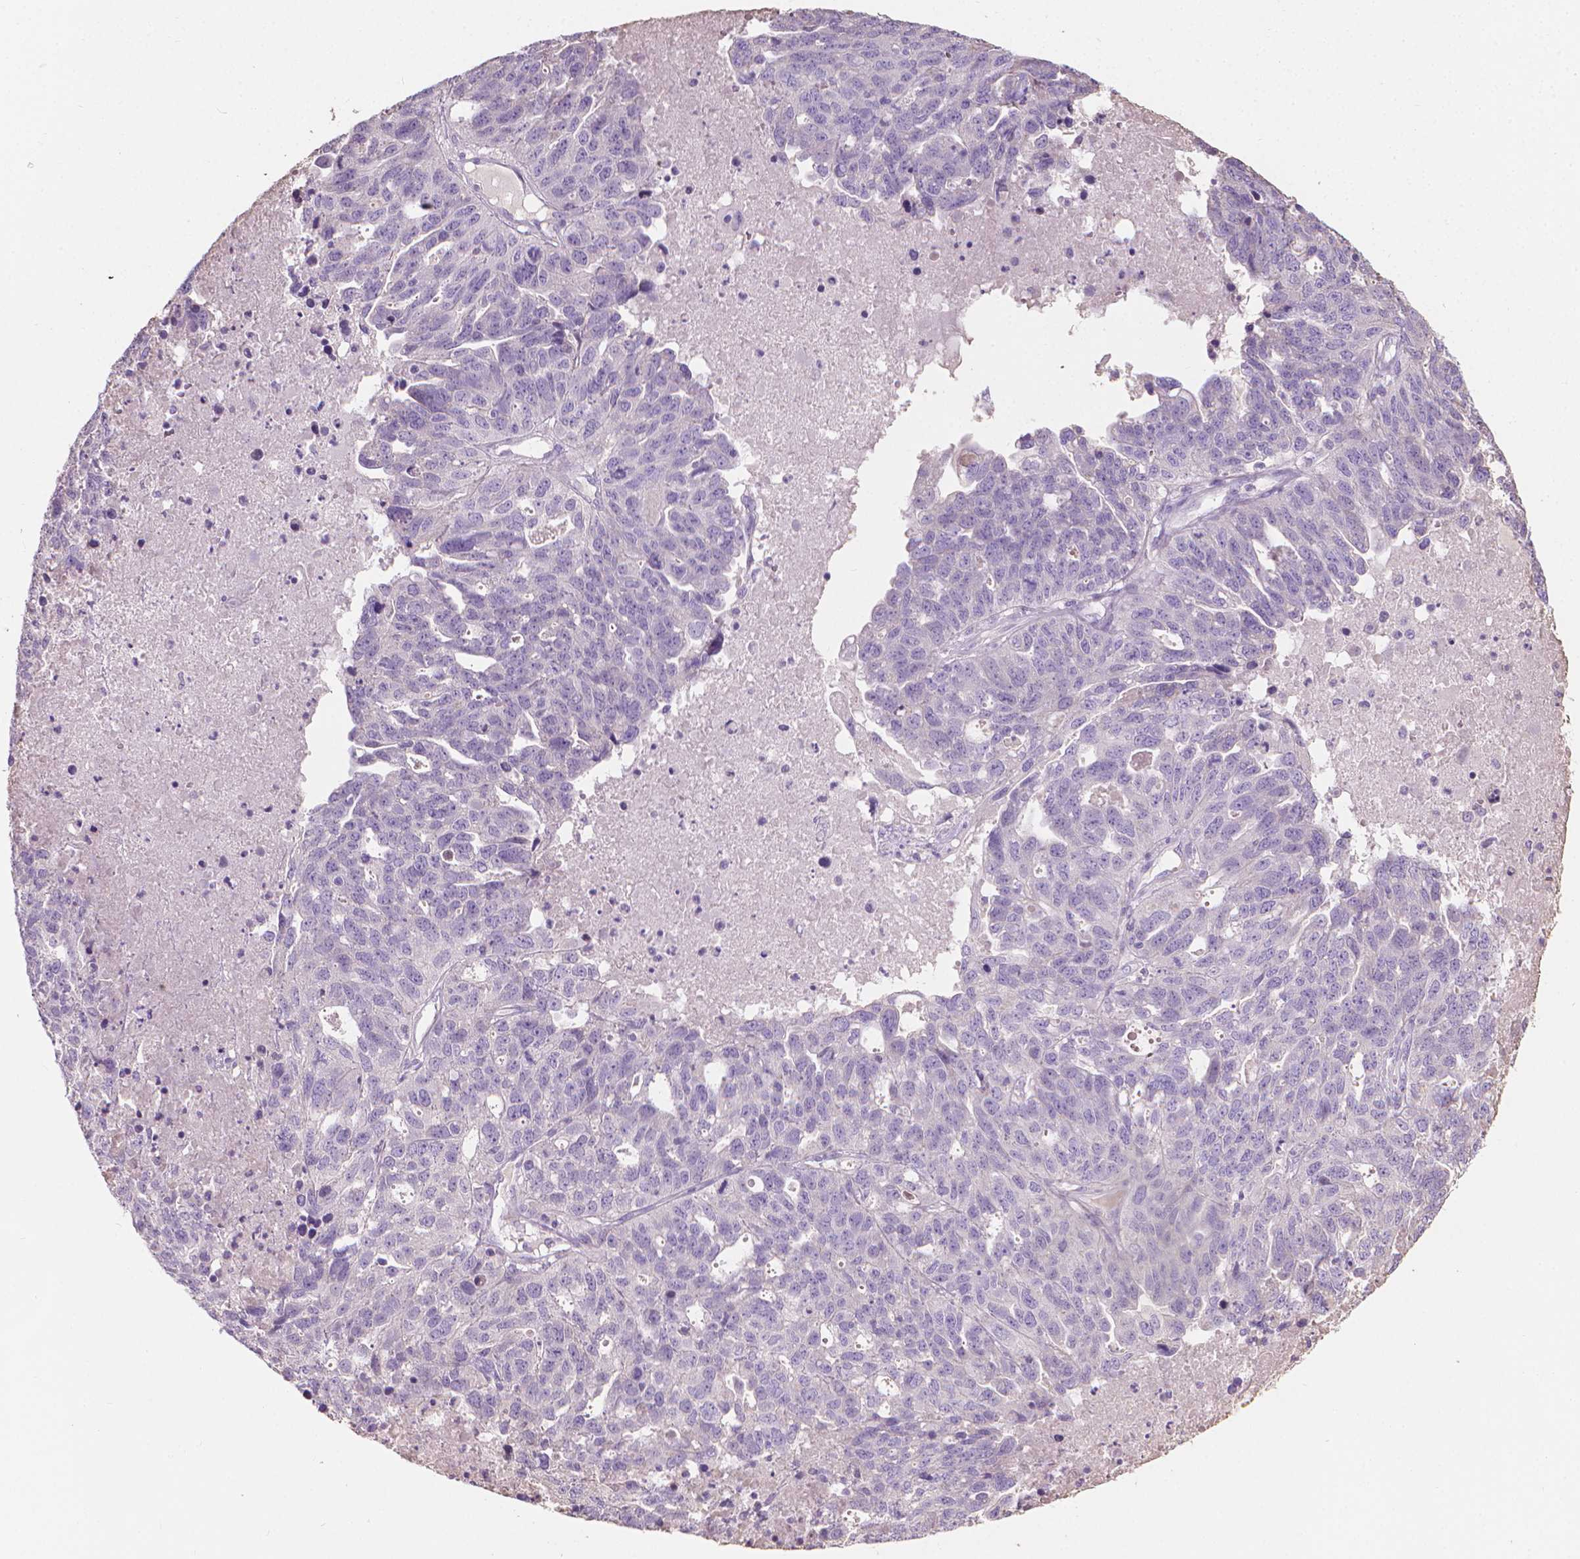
{"staining": {"intensity": "negative", "quantity": "none", "location": "none"}, "tissue": "ovarian cancer", "cell_type": "Tumor cells", "image_type": "cancer", "snomed": [{"axis": "morphology", "description": "Cystadenocarcinoma, serous, NOS"}, {"axis": "topography", "description": "Ovary"}], "caption": "Ovarian serous cystadenocarcinoma stained for a protein using immunohistochemistry (IHC) exhibits no positivity tumor cells.", "gene": "CABCOCO1", "patient": {"sex": "female", "age": 71}}